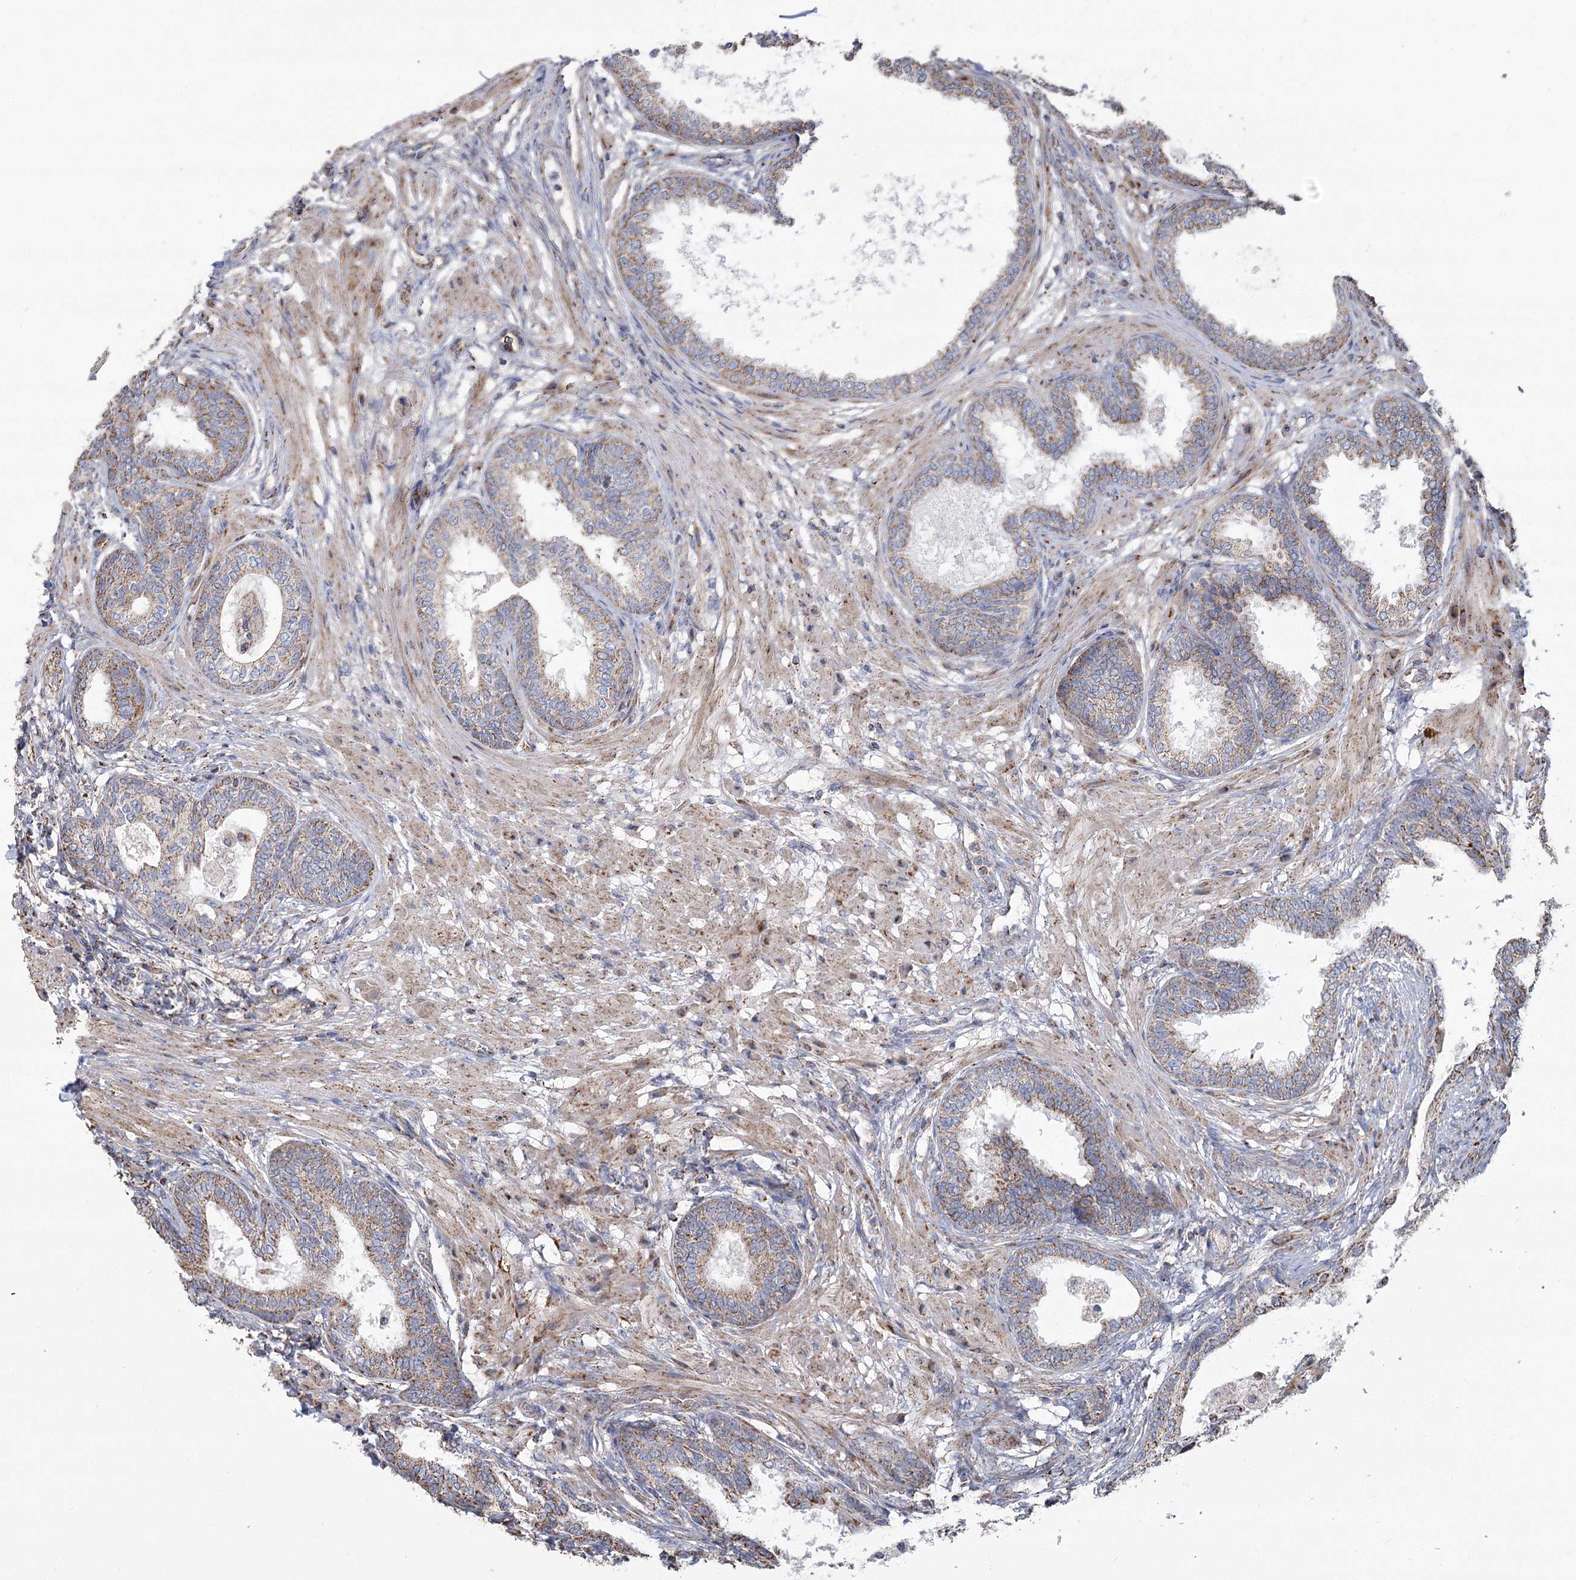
{"staining": {"intensity": "strong", "quantity": "25%-75%", "location": "cytoplasmic/membranous"}, "tissue": "prostate", "cell_type": "Glandular cells", "image_type": "normal", "snomed": [{"axis": "morphology", "description": "Normal tissue, NOS"}, {"axis": "topography", "description": "Prostate"}], "caption": "An immunohistochemistry (IHC) histopathology image of unremarkable tissue is shown. Protein staining in brown shows strong cytoplasmic/membranous positivity in prostate within glandular cells. Nuclei are stained in blue.", "gene": "RANBP3L", "patient": {"sex": "male", "age": 76}}